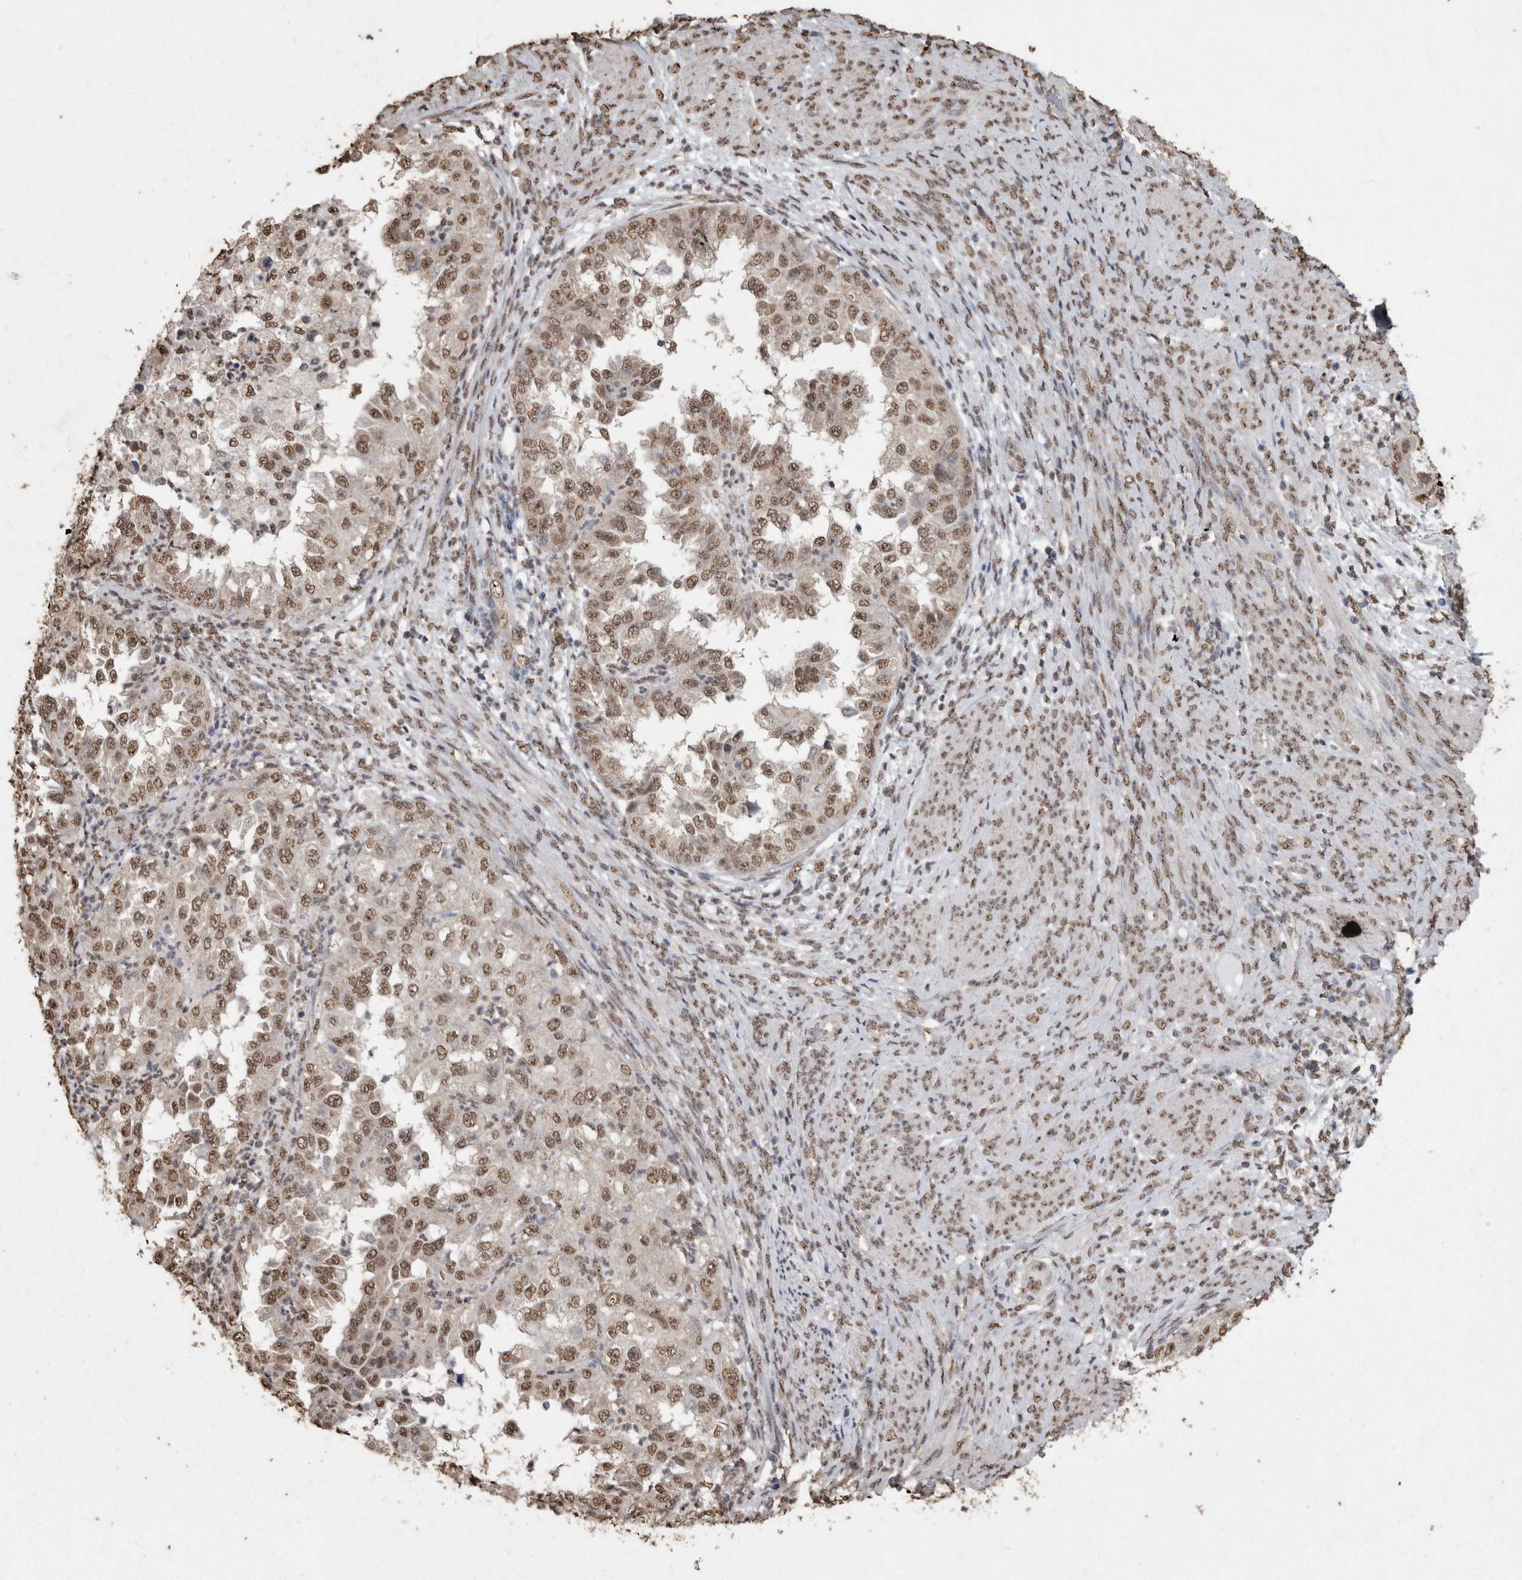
{"staining": {"intensity": "moderate", "quantity": ">75%", "location": "nuclear"}, "tissue": "endometrial cancer", "cell_type": "Tumor cells", "image_type": "cancer", "snomed": [{"axis": "morphology", "description": "Adenocarcinoma, NOS"}, {"axis": "topography", "description": "Endometrium"}], "caption": "DAB immunohistochemical staining of endometrial cancer (adenocarcinoma) exhibits moderate nuclear protein staining in approximately >75% of tumor cells.", "gene": "SMAD7", "patient": {"sex": "female", "age": 85}}